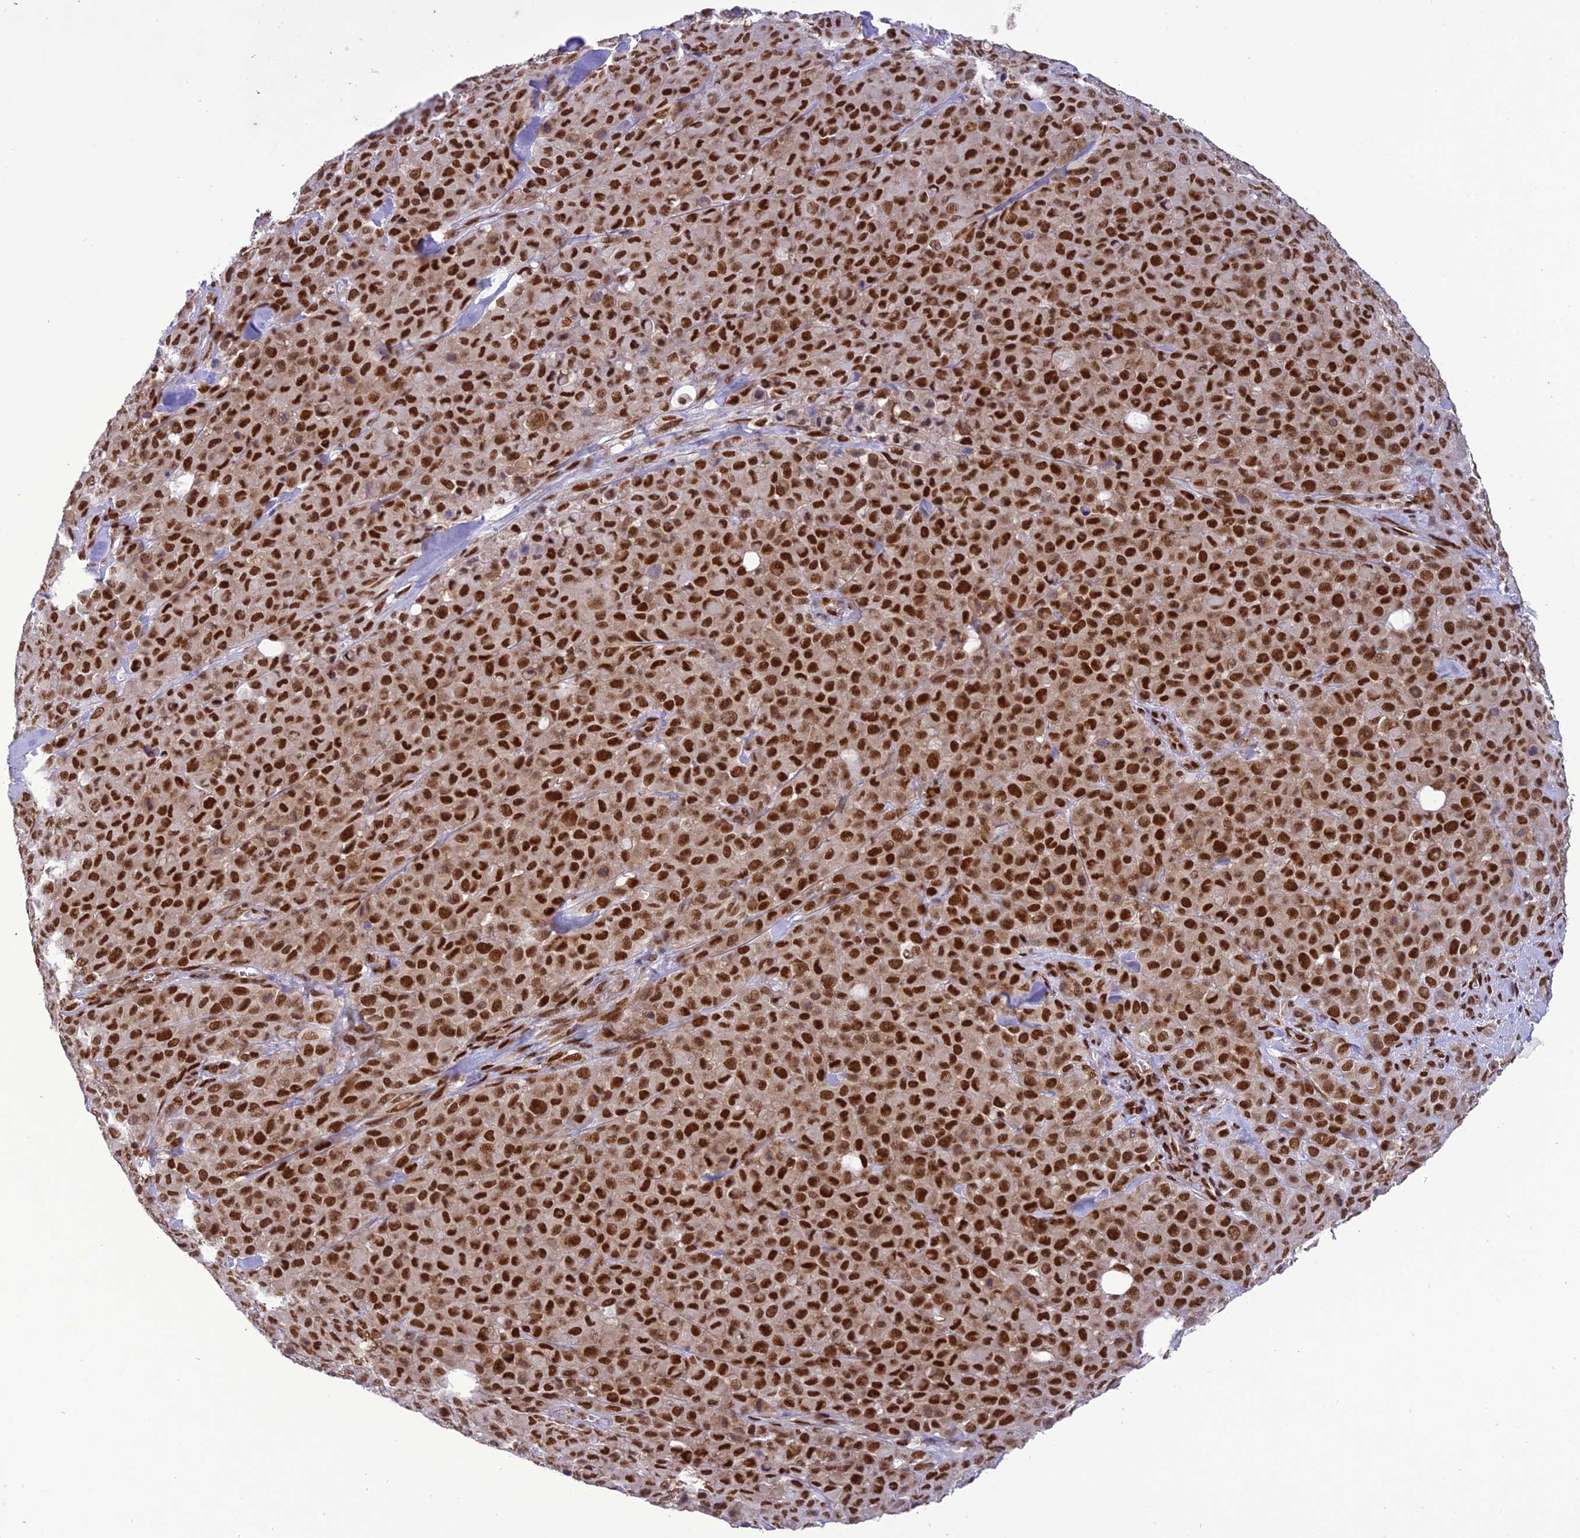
{"staining": {"intensity": "strong", "quantity": ">75%", "location": "nuclear"}, "tissue": "melanoma", "cell_type": "Tumor cells", "image_type": "cancer", "snomed": [{"axis": "morphology", "description": "Malignant melanoma, Metastatic site"}, {"axis": "topography", "description": "Skin"}], "caption": "Melanoma stained with immunohistochemistry shows strong nuclear positivity in about >75% of tumor cells.", "gene": "DDX1", "patient": {"sex": "female", "age": 81}}